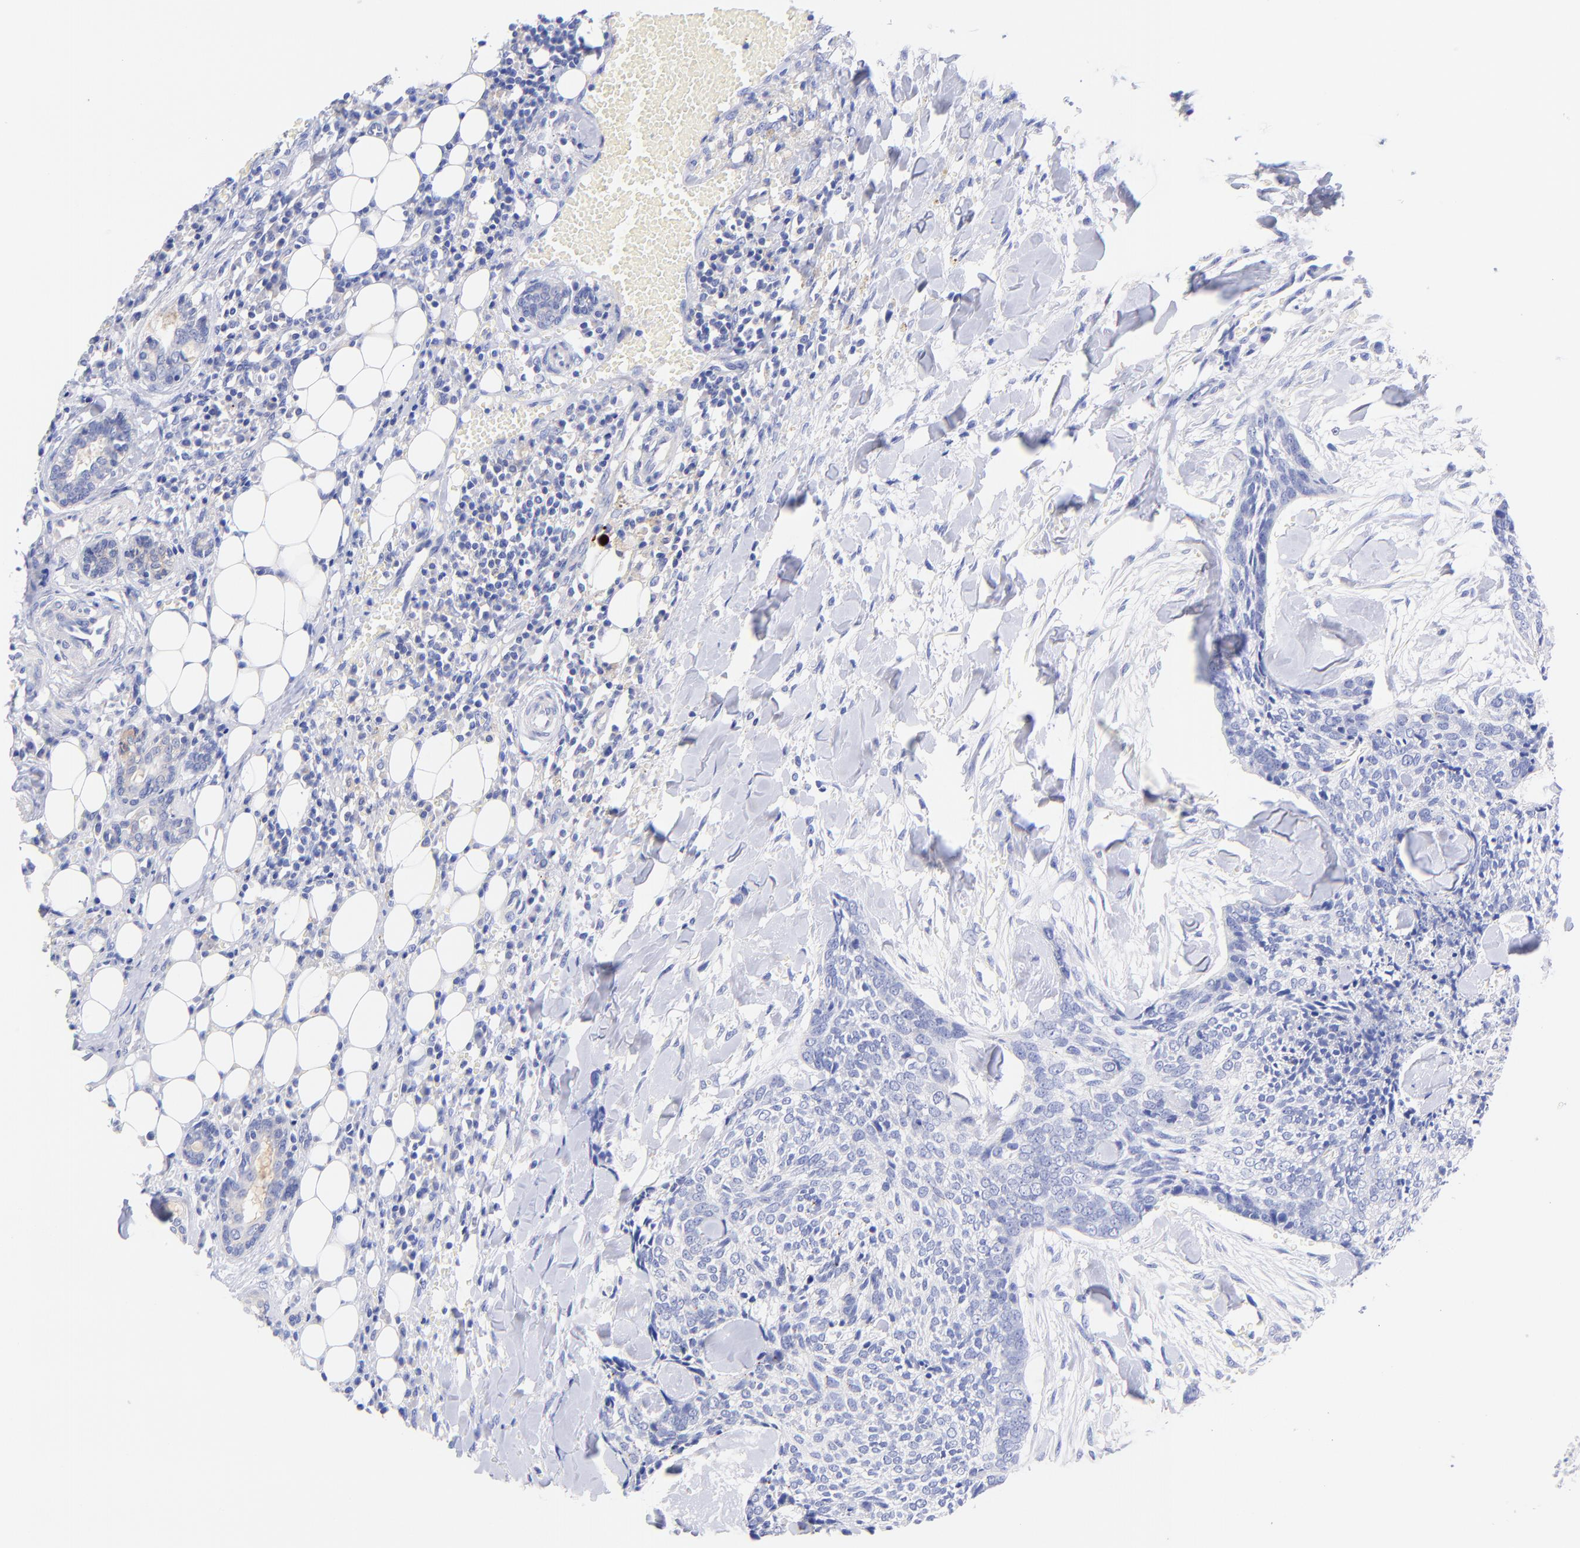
{"staining": {"intensity": "negative", "quantity": "none", "location": "none"}, "tissue": "head and neck cancer", "cell_type": "Tumor cells", "image_type": "cancer", "snomed": [{"axis": "morphology", "description": "Squamous cell carcinoma, NOS"}, {"axis": "topography", "description": "Salivary gland"}, {"axis": "topography", "description": "Head-Neck"}], "caption": "Immunohistochemical staining of head and neck cancer (squamous cell carcinoma) reveals no significant positivity in tumor cells. (DAB (3,3'-diaminobenzidine) immunohistochemistry with hematoxylin counter stain).", "gene": "GPHN", "patient": {"sex": "male", "age": 70}}